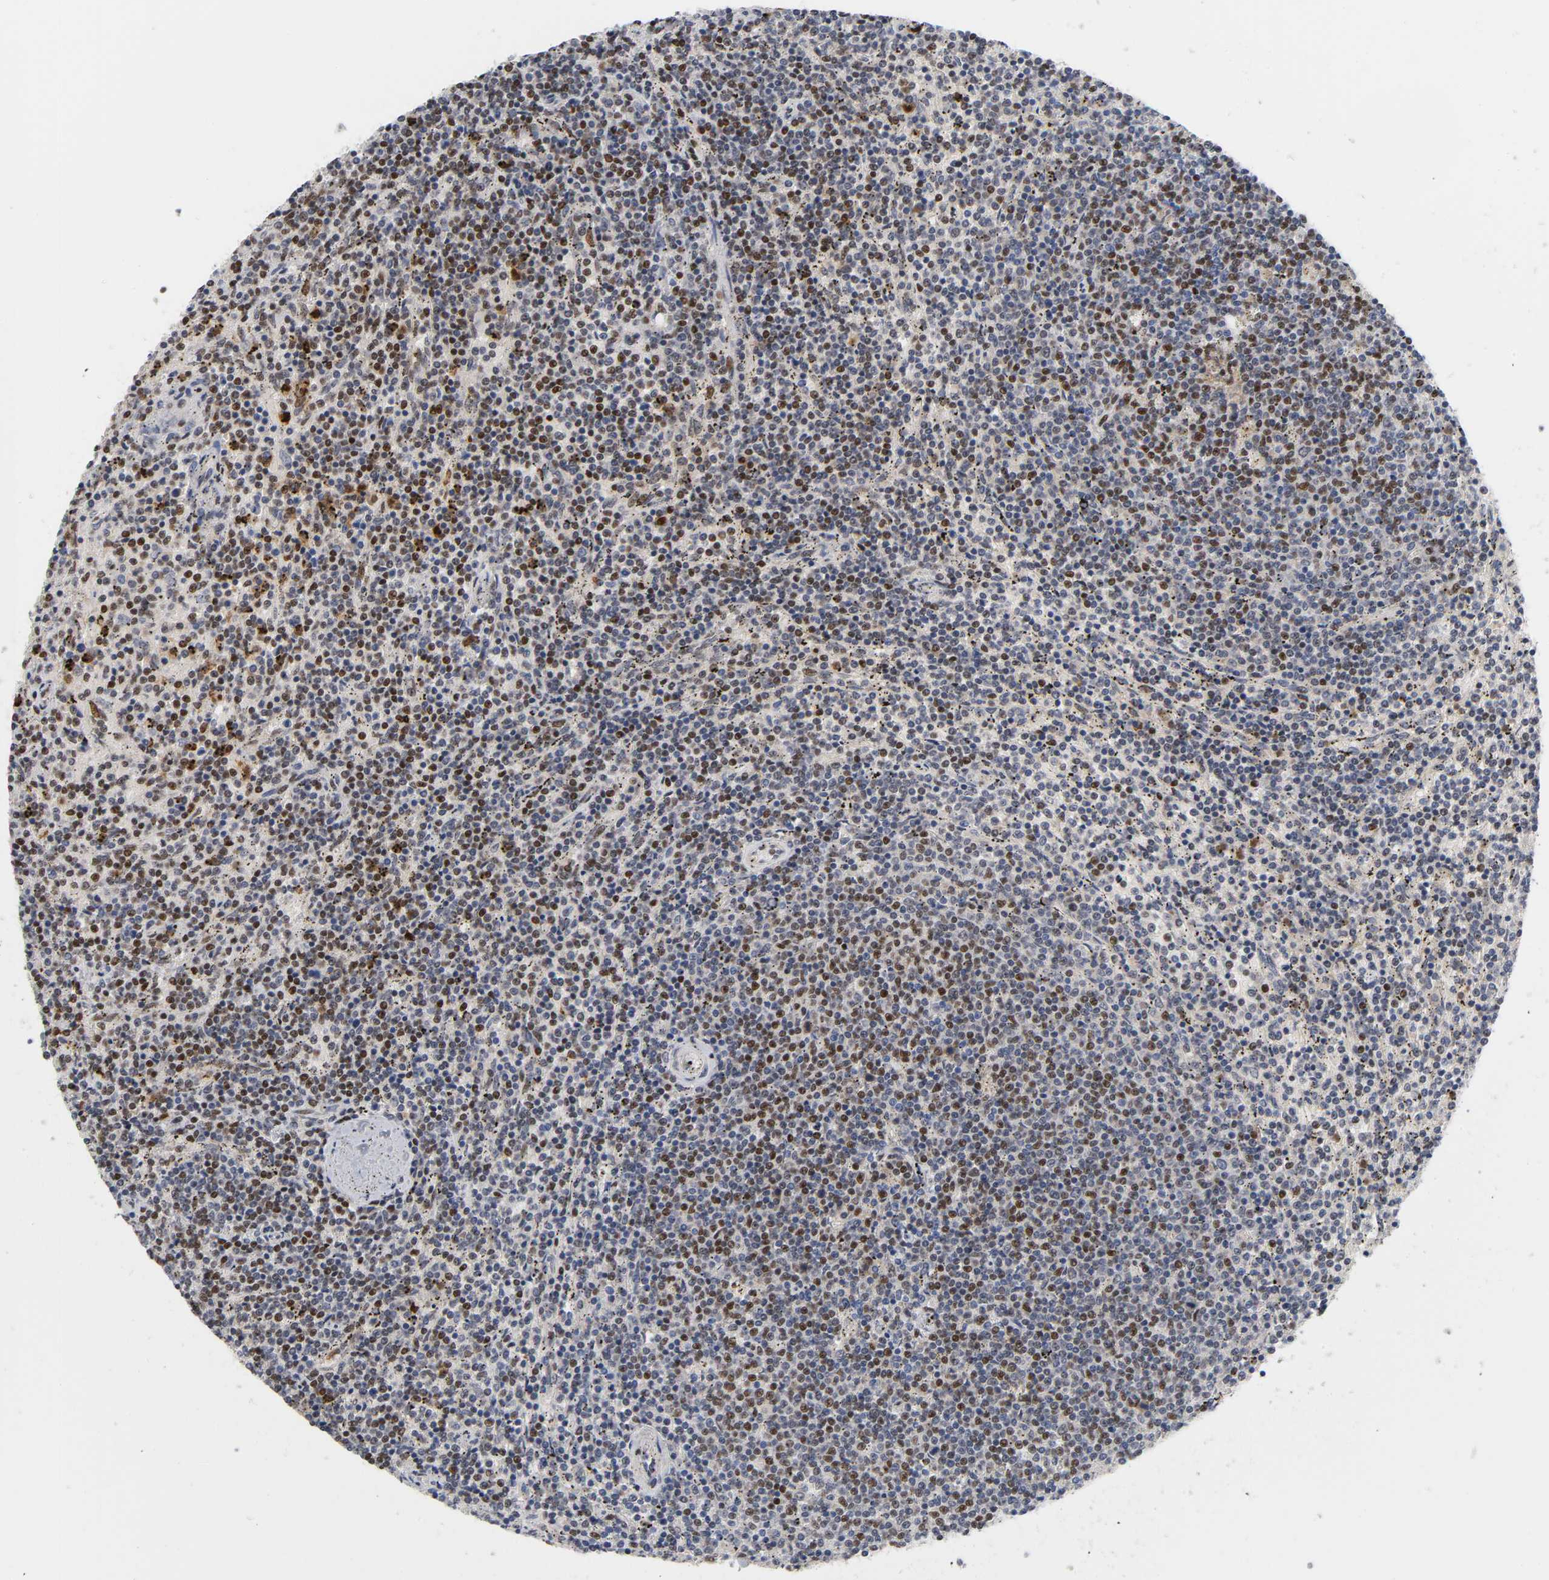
{"staining": {"intensity": "strong", "quantity": "25%-75%", "location": "nuclear"}, "tissue": "lymphoma", "cell_type": "Tumor cells", "image_type": "cancer", "snomed": [{"axis": "morphology", "description": "Malignant lymphoma, non-Hodgkin's type, Low grade"}, {"axis": "topography", "description": "Spleen"}], "caption": "Malignant lymphoma, non-Hodgkin's type (low-grade) stained with immunohistochemistry displays strong nuclear expression in about 25%-75% of tumor cells.", "gene": "CREBBP", "patient": {"sex": "female", "age": 50}}